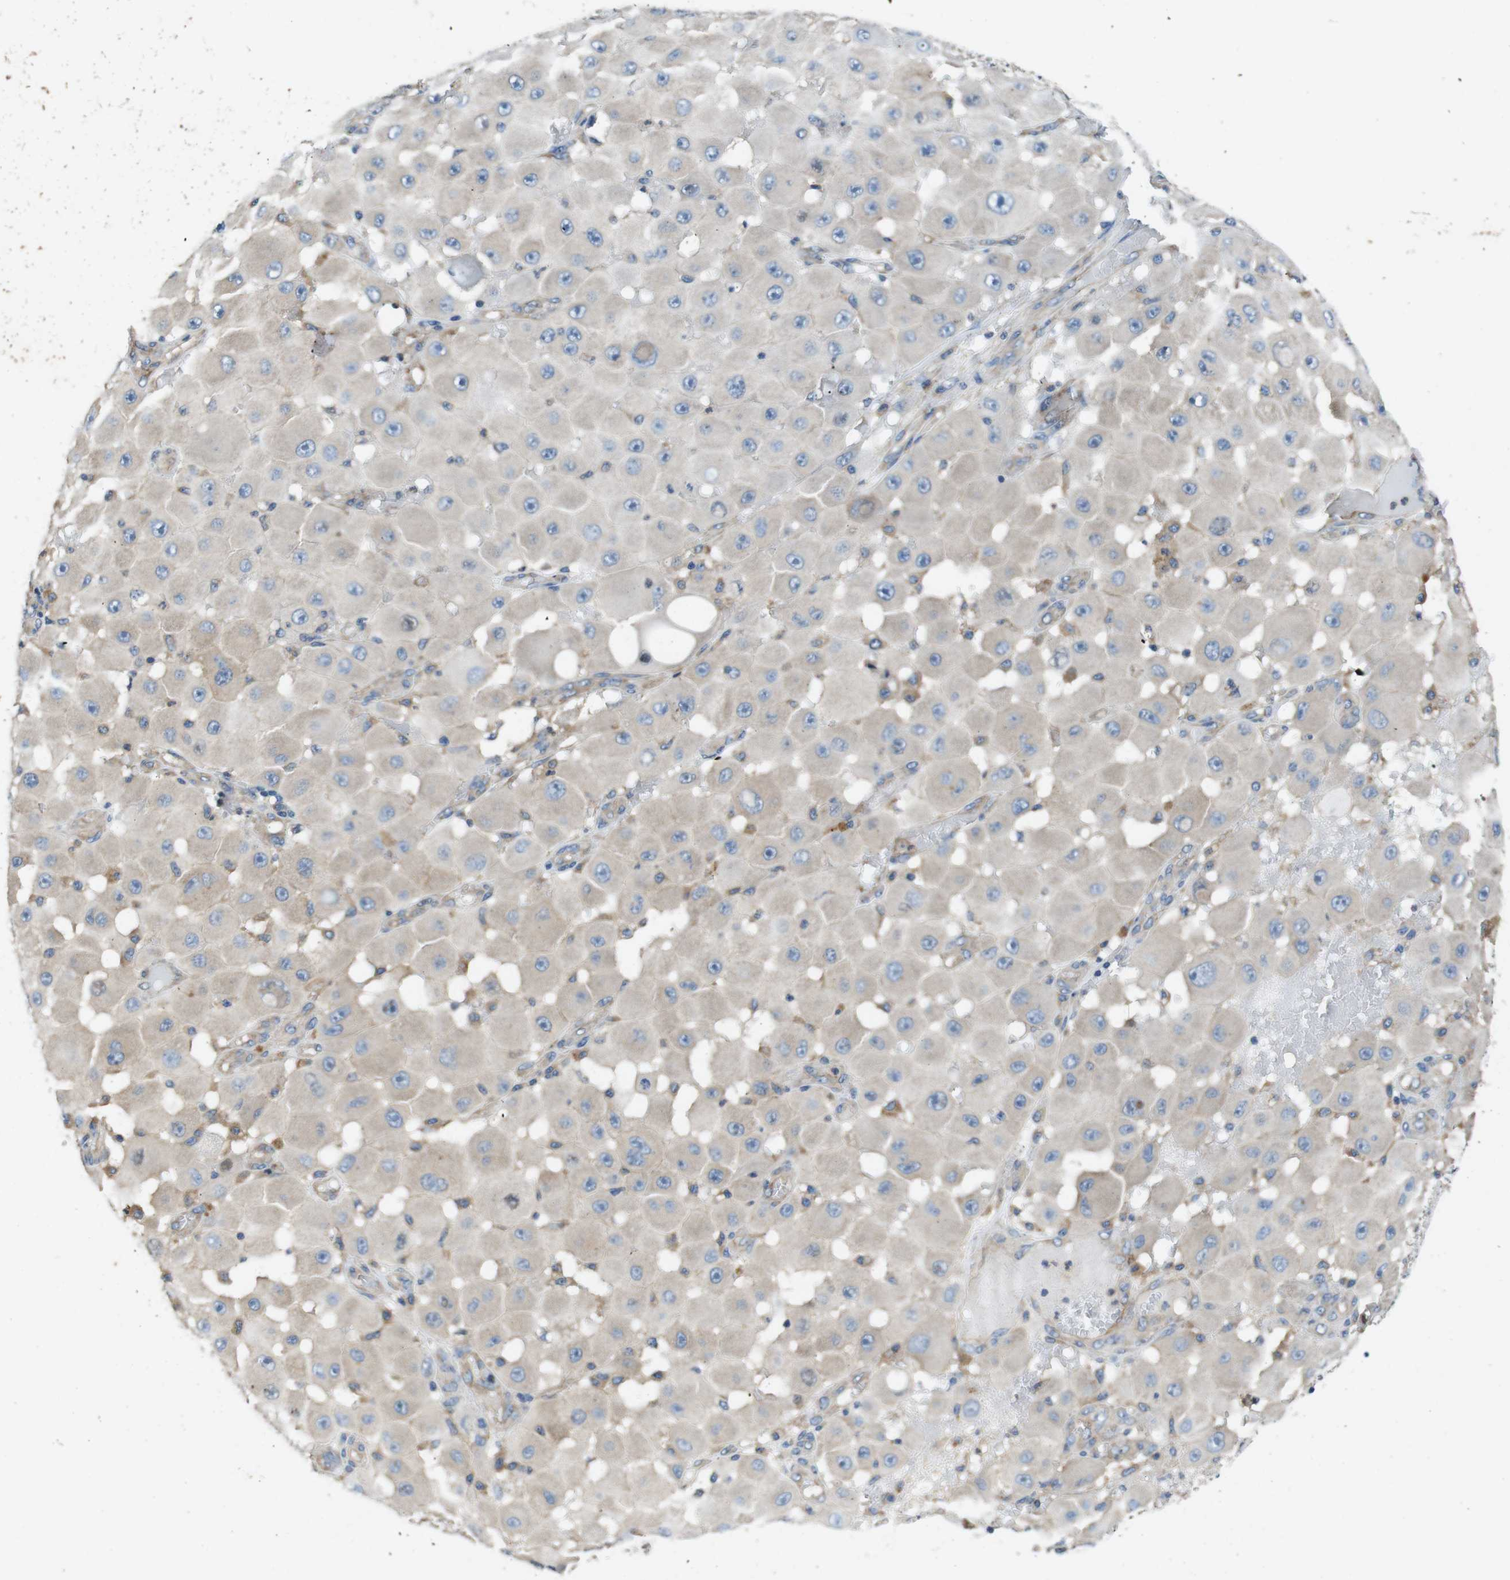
{"staining": {"intensity": "weak", "quantity": "<25%", "location": "cytoplasmic/membranous"}, "tissue": "melanoma", "cell_type": "Tumor cells", "image_type": "cancer", "snomed": [{"axis": "morphology", "description": "Malignant melanoma, NOS"}, {"axis": "topography", "description": "Skin"}], "caption": "Tumor cells are negative for brown protein staining in malignant melanoma.", "gene": "DCTN1", "patient": {"sex": "female", "age": 81}}